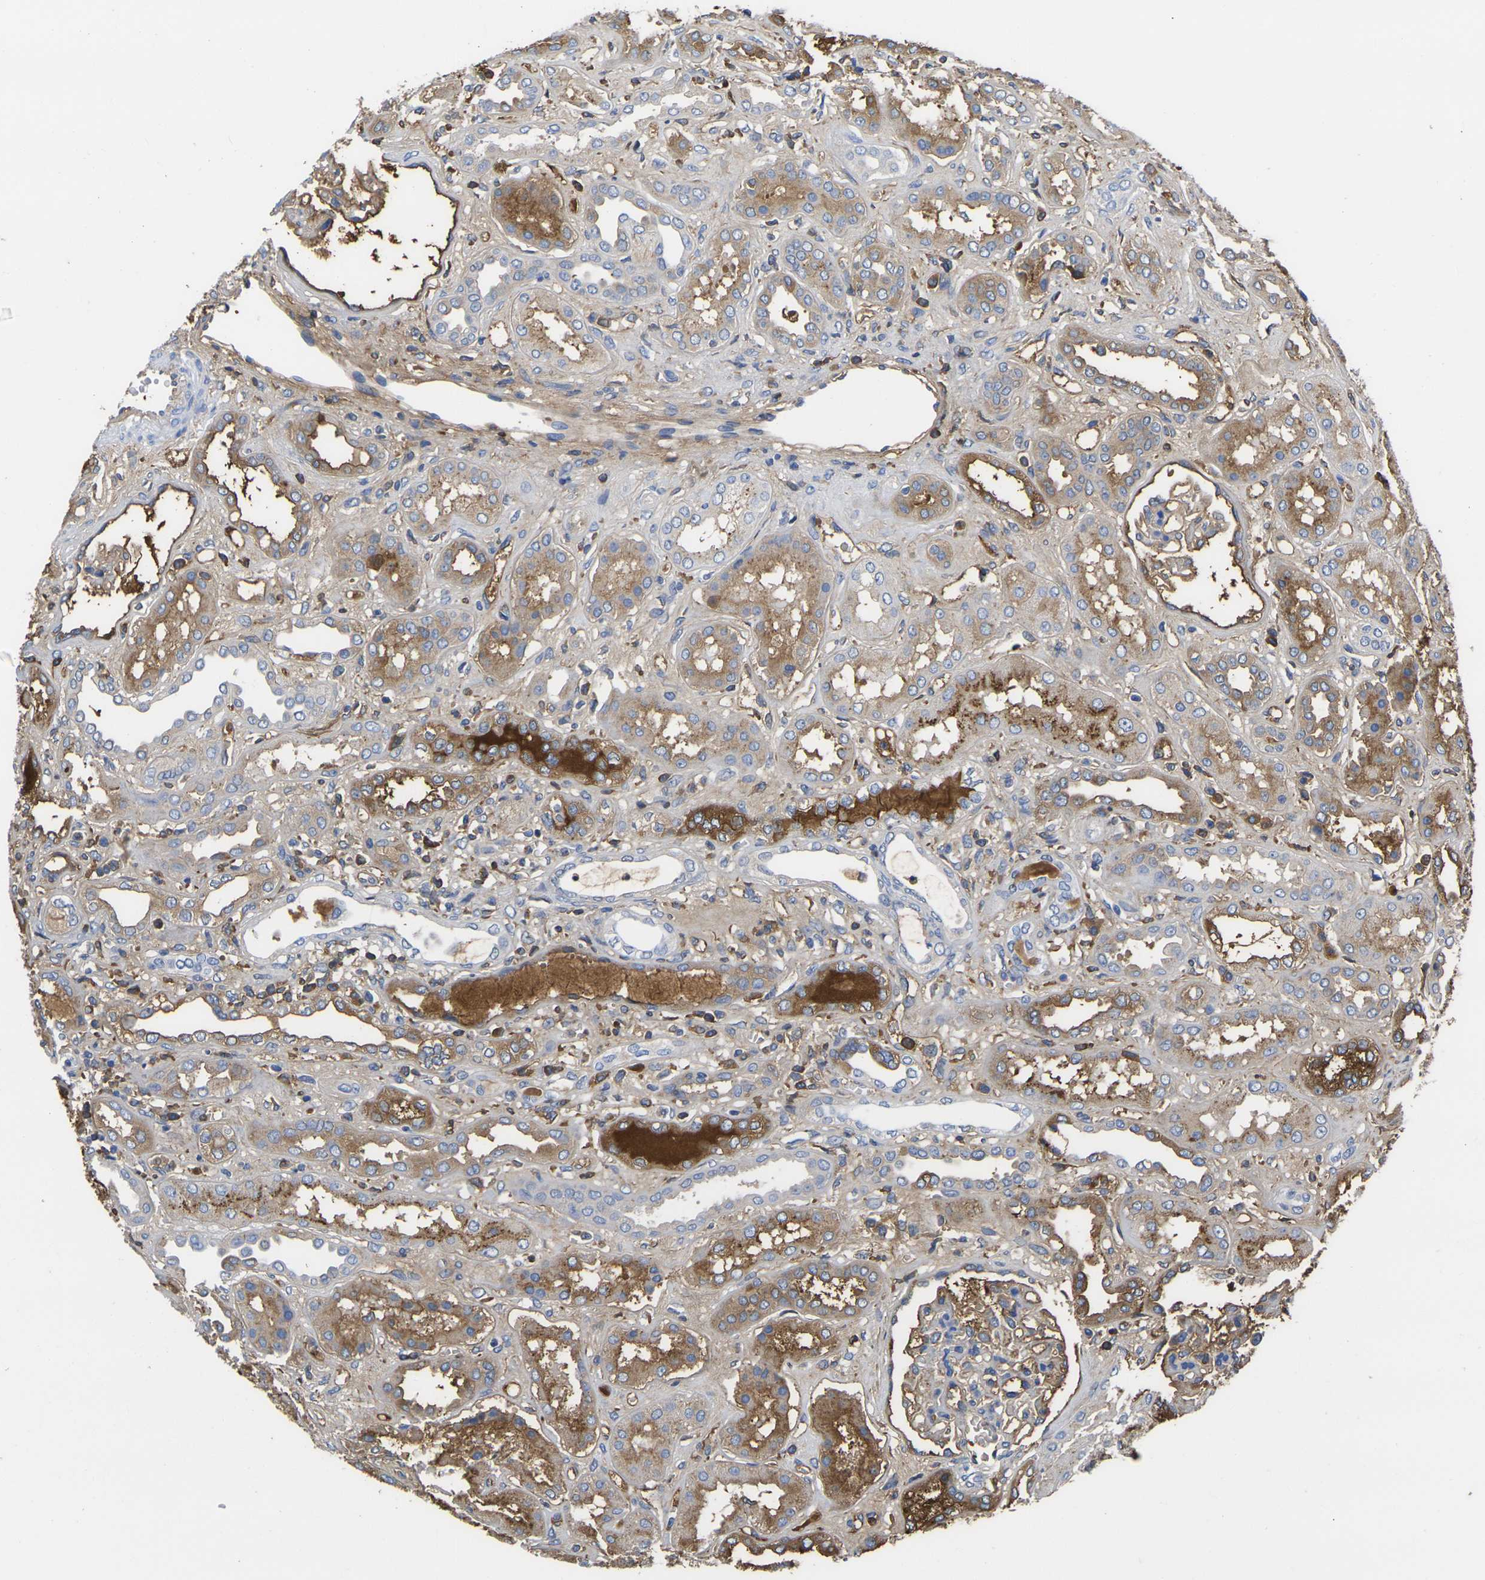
{"staining": {"intensity": "moderate", "quantity": "<25%", "location": "cytoplasmic/membranous"}, "tissue": "kidney", "cell_type": "Cells in glomeruli", "image_type": "normal", "snomed": [{"axis": "morphology", "description": "Normal tissue, NOS"}, {"axis": "topography", "description": "Kidney"}], "caption": "Human kidney stained with a protein marker demonstrates moderate staining in cells in glomeruli.", "gene": "GREM2", "patient": {"sex": "male", "age": 59}}